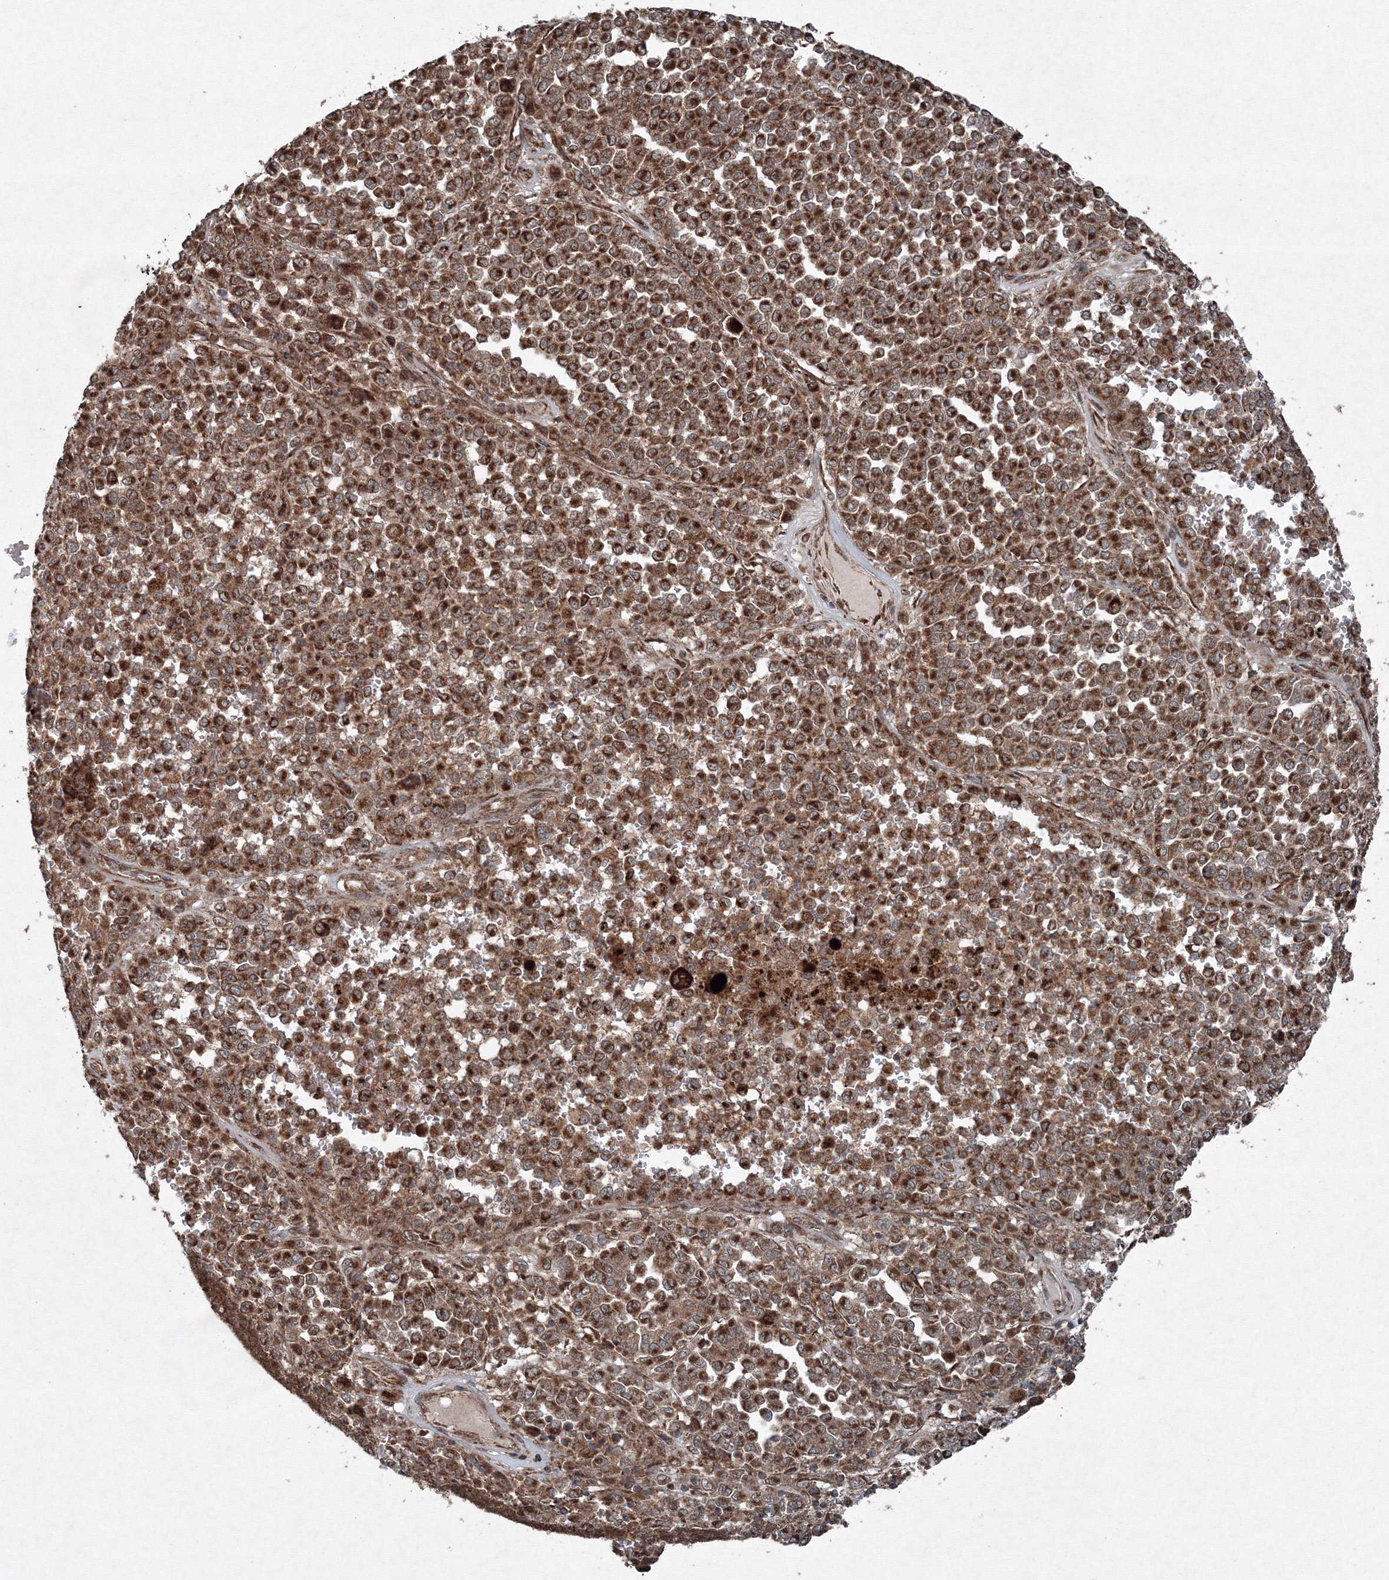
{"staining": {"intensity": "strong", "quantity": ">75%", "location": "cytoplasmic/membranous"}, "tissue": "melanoma", "cell_type": "Tumor cells", "image_type": "cancer", "snomed": [{"axis": "morphology", "description": "Malignant melanoma, Metastatic site"}, {"axis": "topography", "description": "Pancreas"}], "caption": "A high-resolution image shows IHC staining of malignant melanoma (metastatic site), which demonstrates strong cytoplasmic/membranous expression in approximately >75% of tumor cells.", "gene": "COPS7B", "patient": {"sex": "female", "age": 30}}